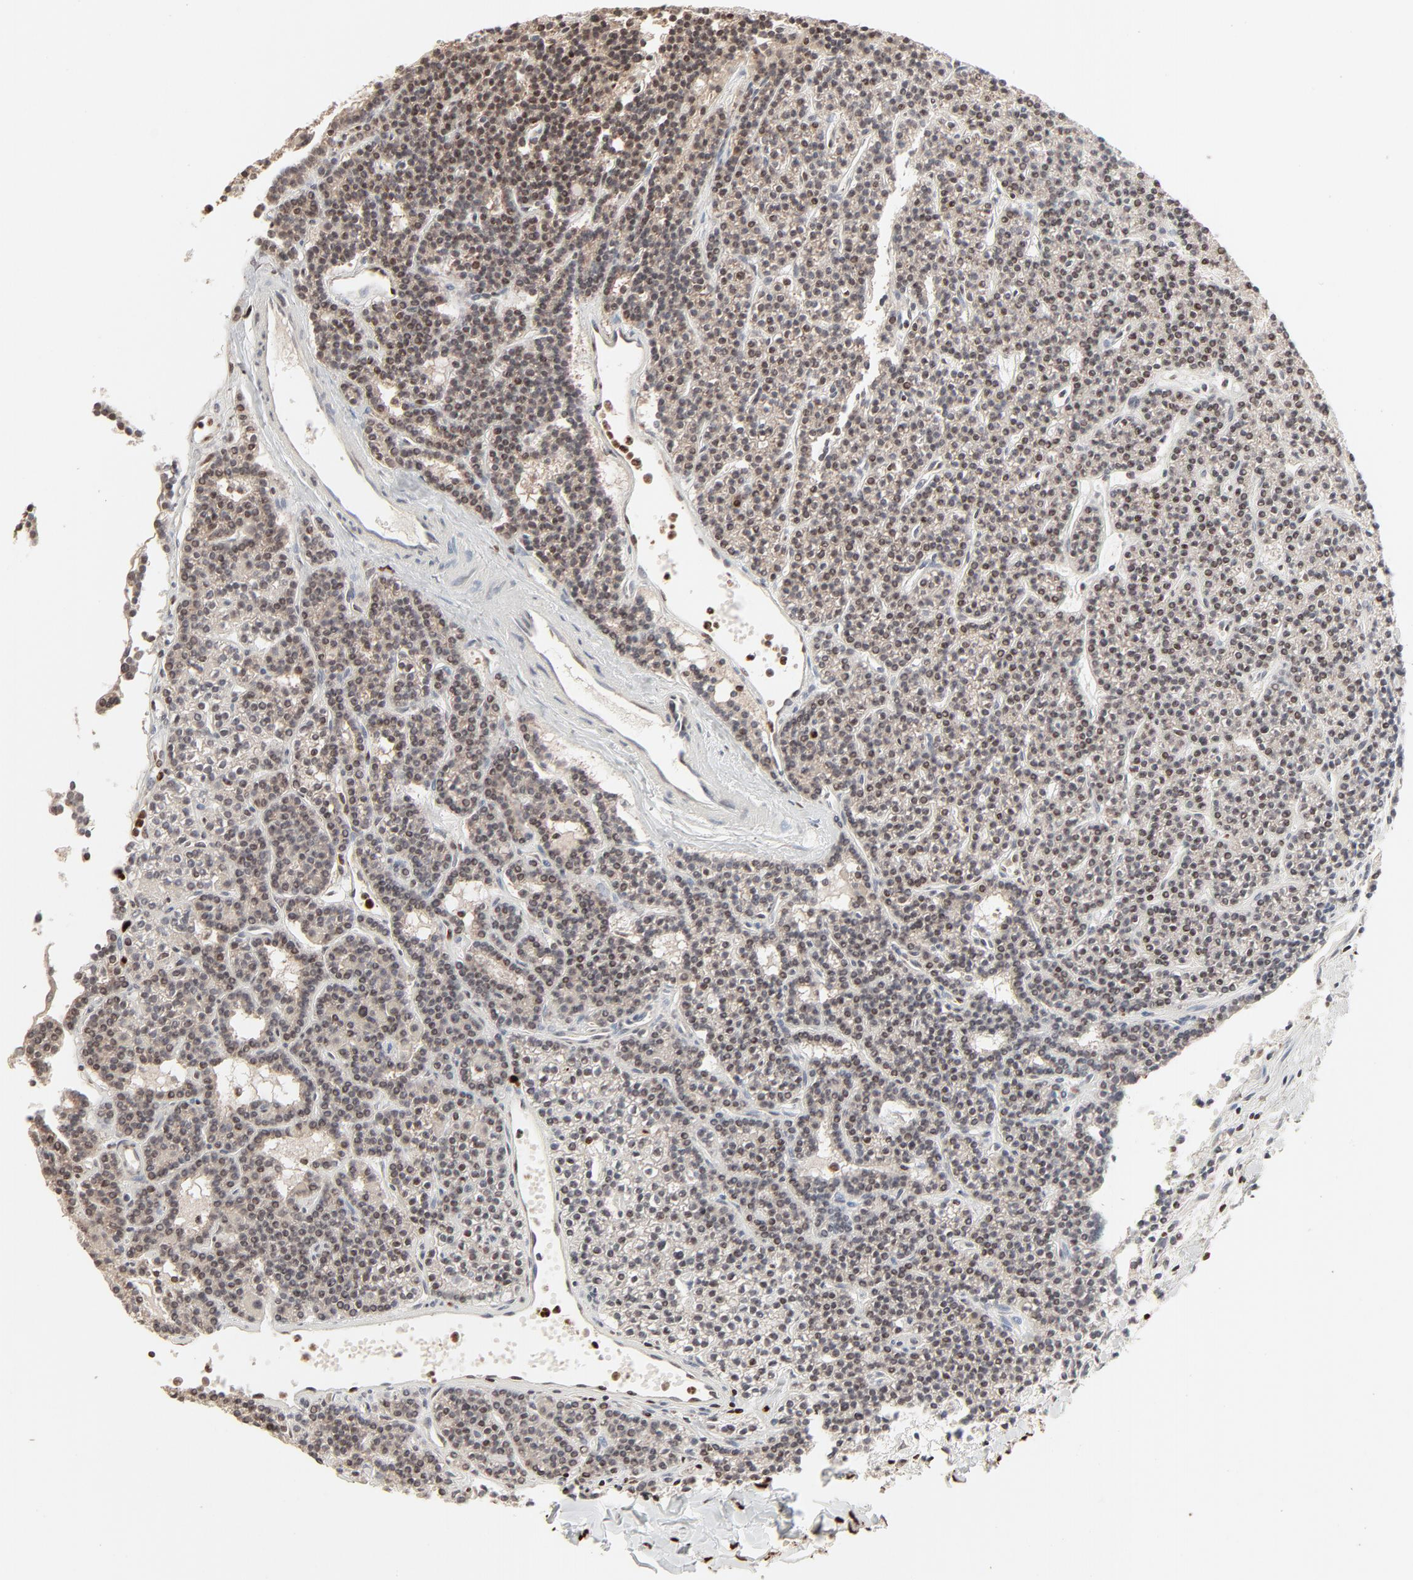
{"staining": {"intensity": "moderate", "quantity": "25%-75%", "location": "nuclear"}, "tissue": "parathyroid gland", "cell_type": "Glandular cells", "image_type": "normal", "snomed": [{"axis": "morphology", "description": "Normal tissue, NOS"}, {"axis": "topography", "description": "Parathyroid gland"}], "caption": "A high-resolution photomicrograph shows IHC staining of benign parathyroid gland, which exhibits moderate nuclear expression in about 25%-75% of glandular cells. (IHC, brightfield microscopy, high magnification).", "gene": "HMGB1", "patient": {"sex": "female", "age": 45}}